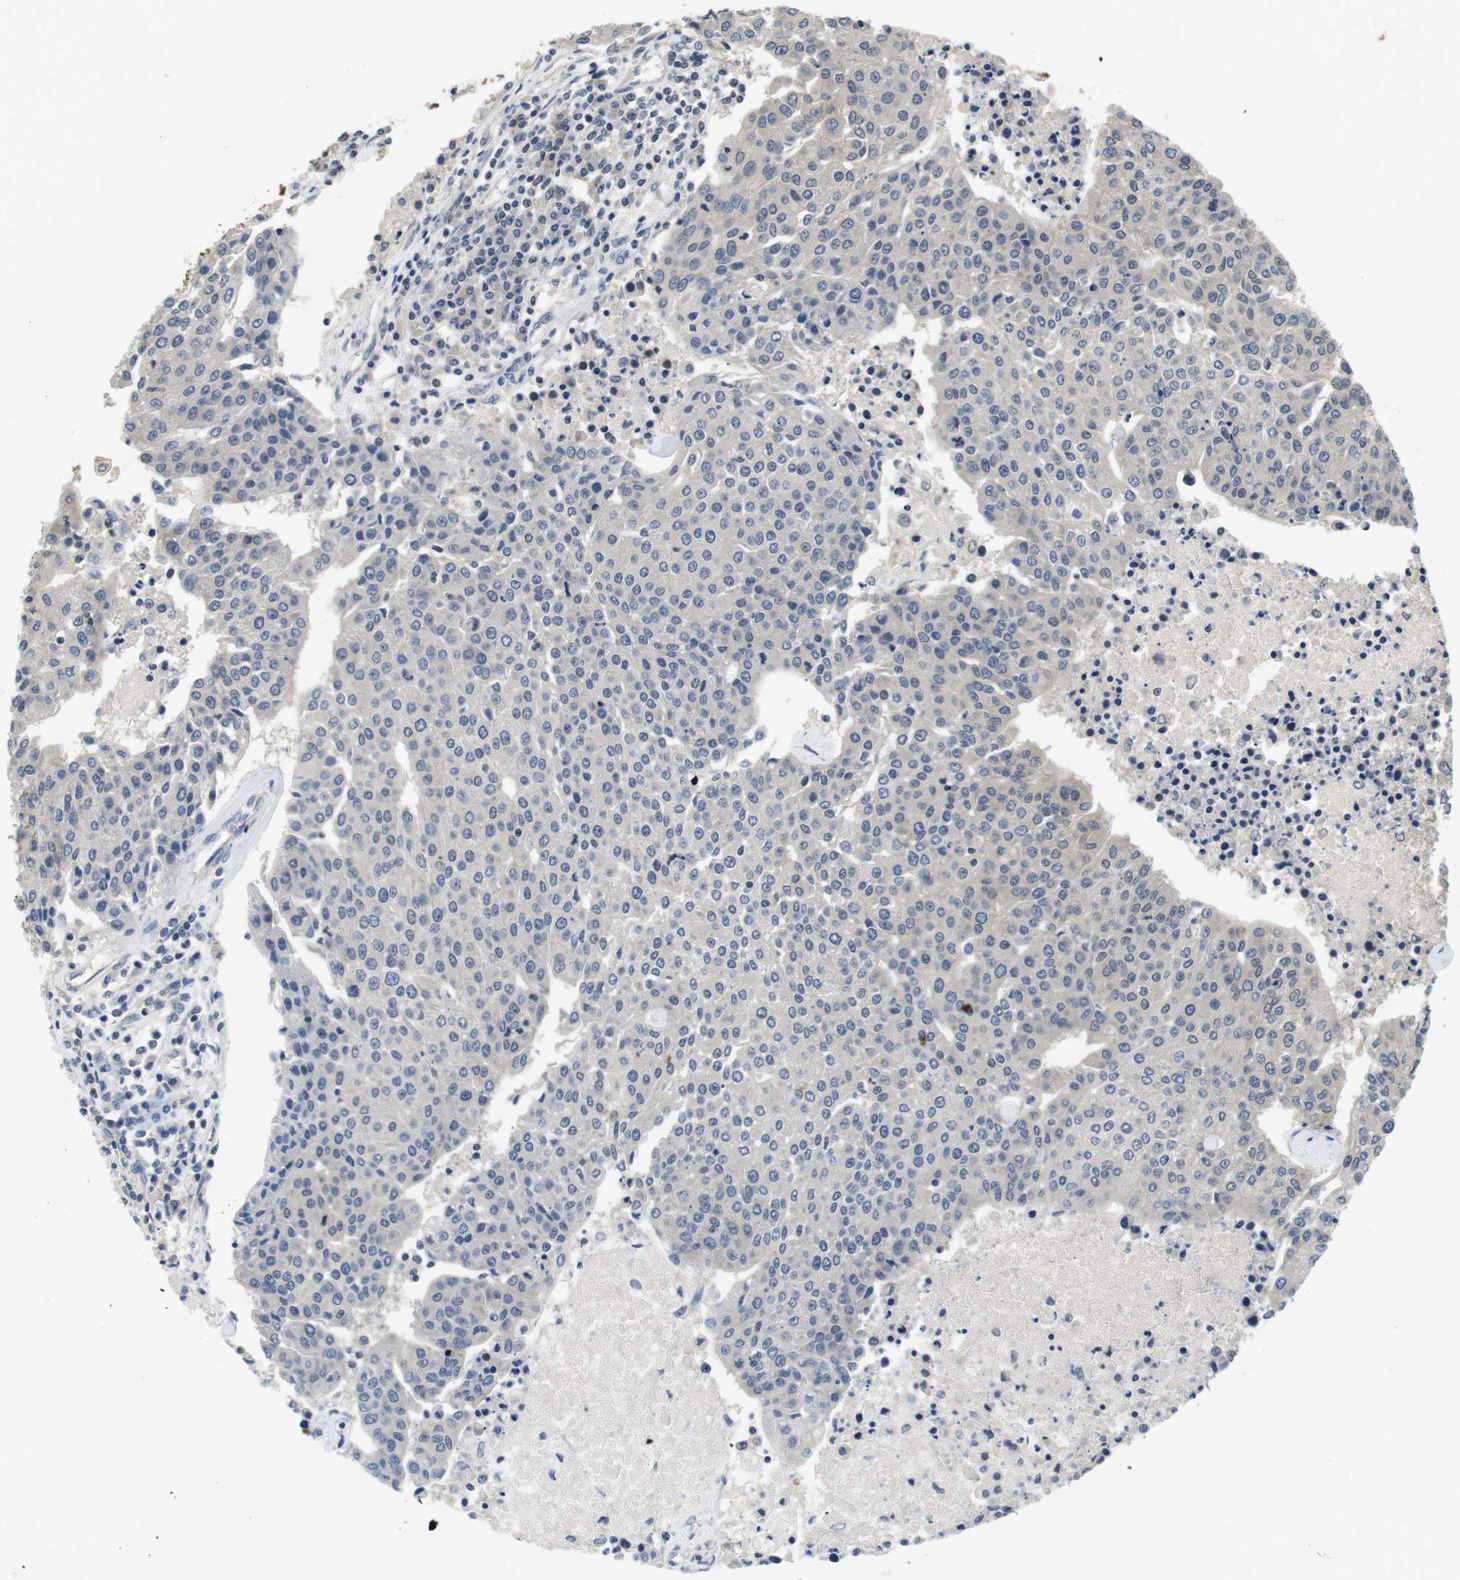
{"staining": {"intensity": "negative", "quantity": "none", "location": "none"}, "tissue": "urothelial cancer", "cell_type": "Tumor cells", "image_type": "cancer", "snomed": [{"axis": "morphology", "description": "Urothelial carcinoma, High grade"}, {"axis": "topography", "description": "Urinary bladder"}], "caption": "A micrograph of human urothelial carcinoma (high-grade) is negative for staining in tumor cells.", "gene": "FADD", "patient": {"sex": "female", "age": 85}}